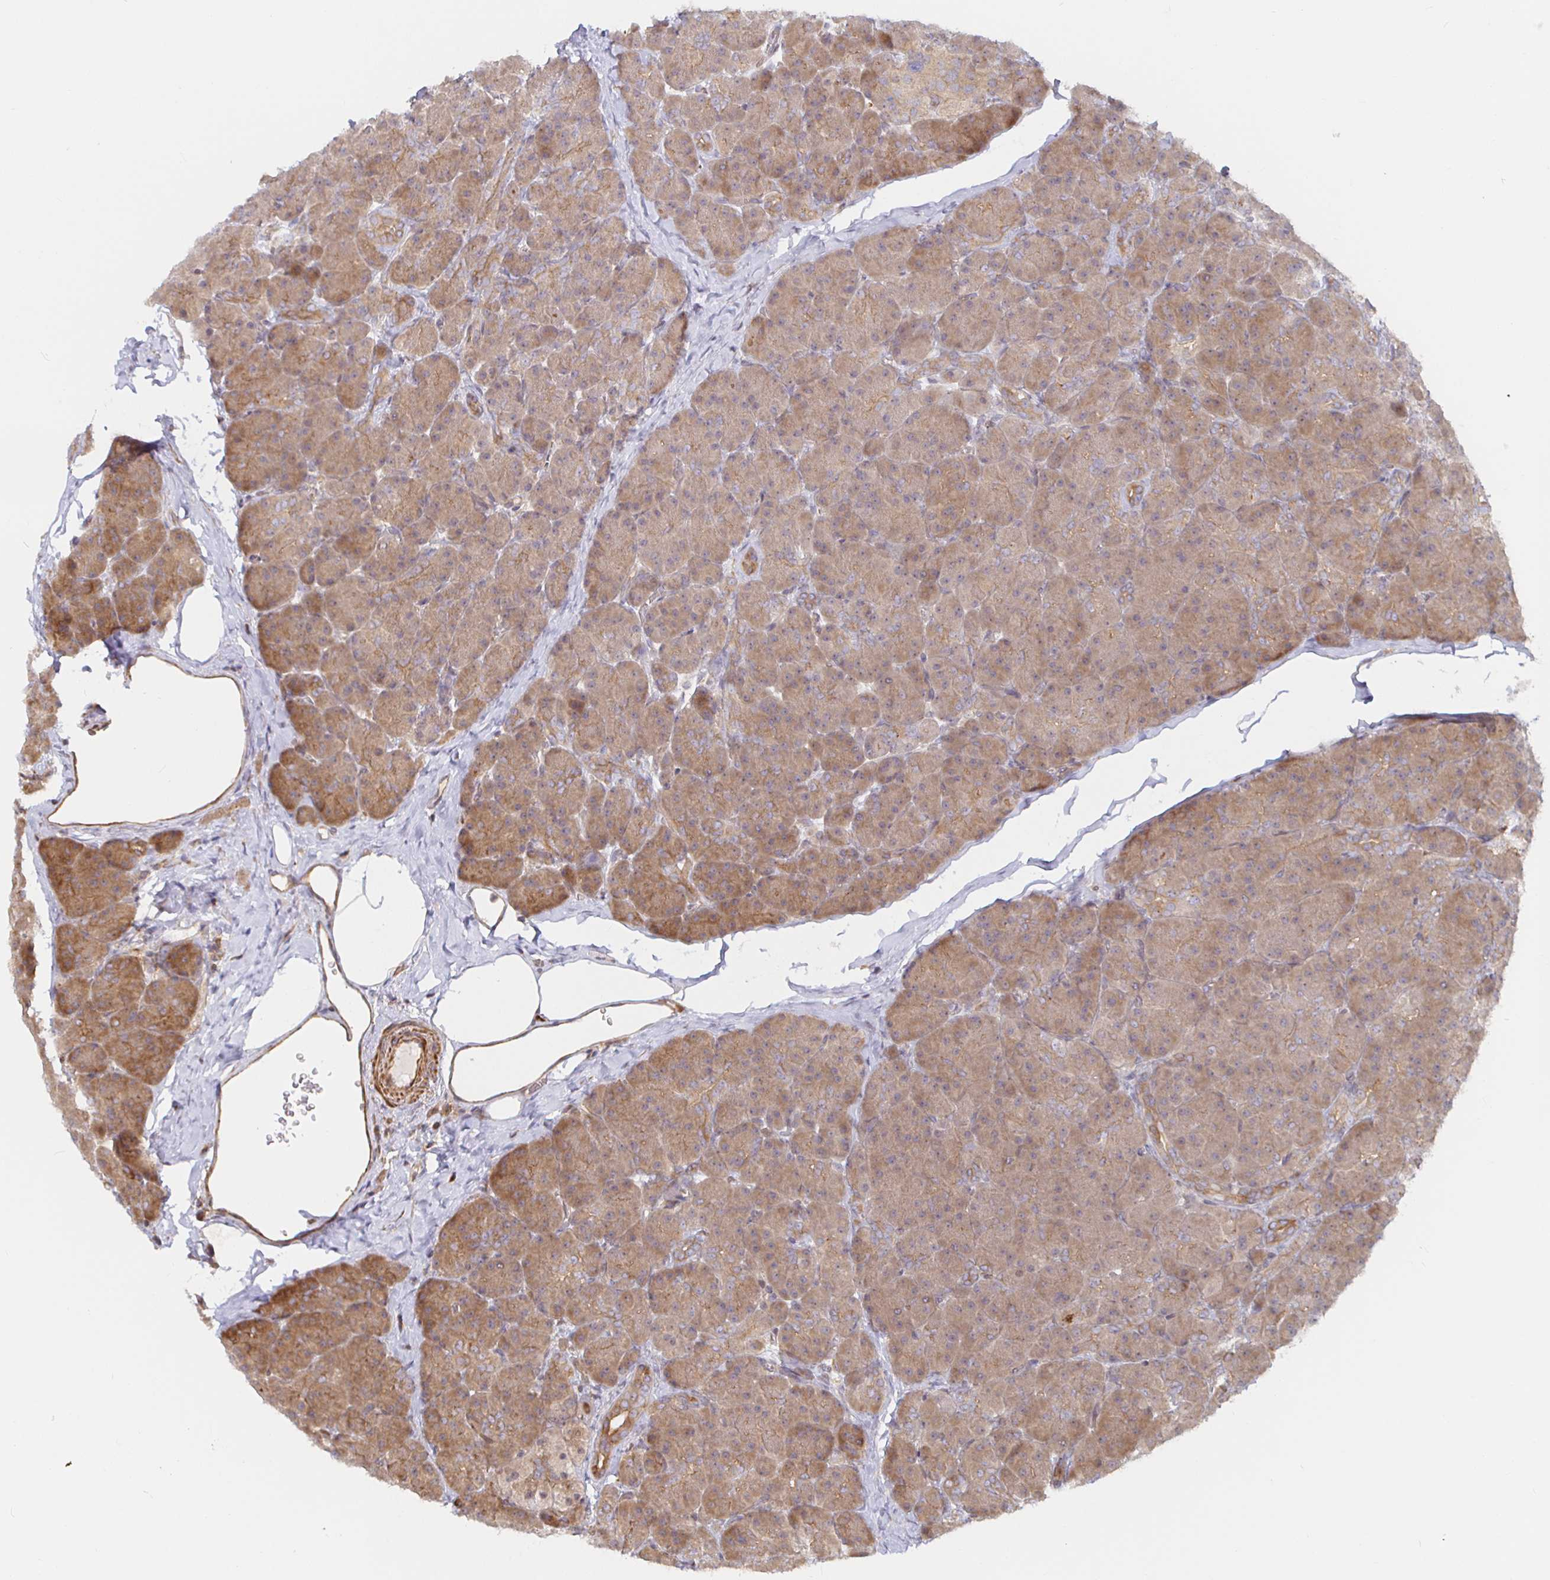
{"staining": {"intensity": "moderate", "quantity": ">75%", "location": "cytoplasmic/membranous"}, "tissue": "pancreas", "cell_type": "Exocrine glandular cells", "image_type": "normal", "snomed": [{"axis": "morphology", "description": "Normal tissue, NOS"}, {"axis": "topography", "description": "Pancreas"}], "caption": "Unremarkable pancreas demonstrates moderate cytoplasmic/membranous expression in about >75% of exocrine glandular cells (brown staining indicates protein expression, while blue staining denotes nuclei)..", "gene": "STRAP", "patient": {"sex": "male", "age": 57}}